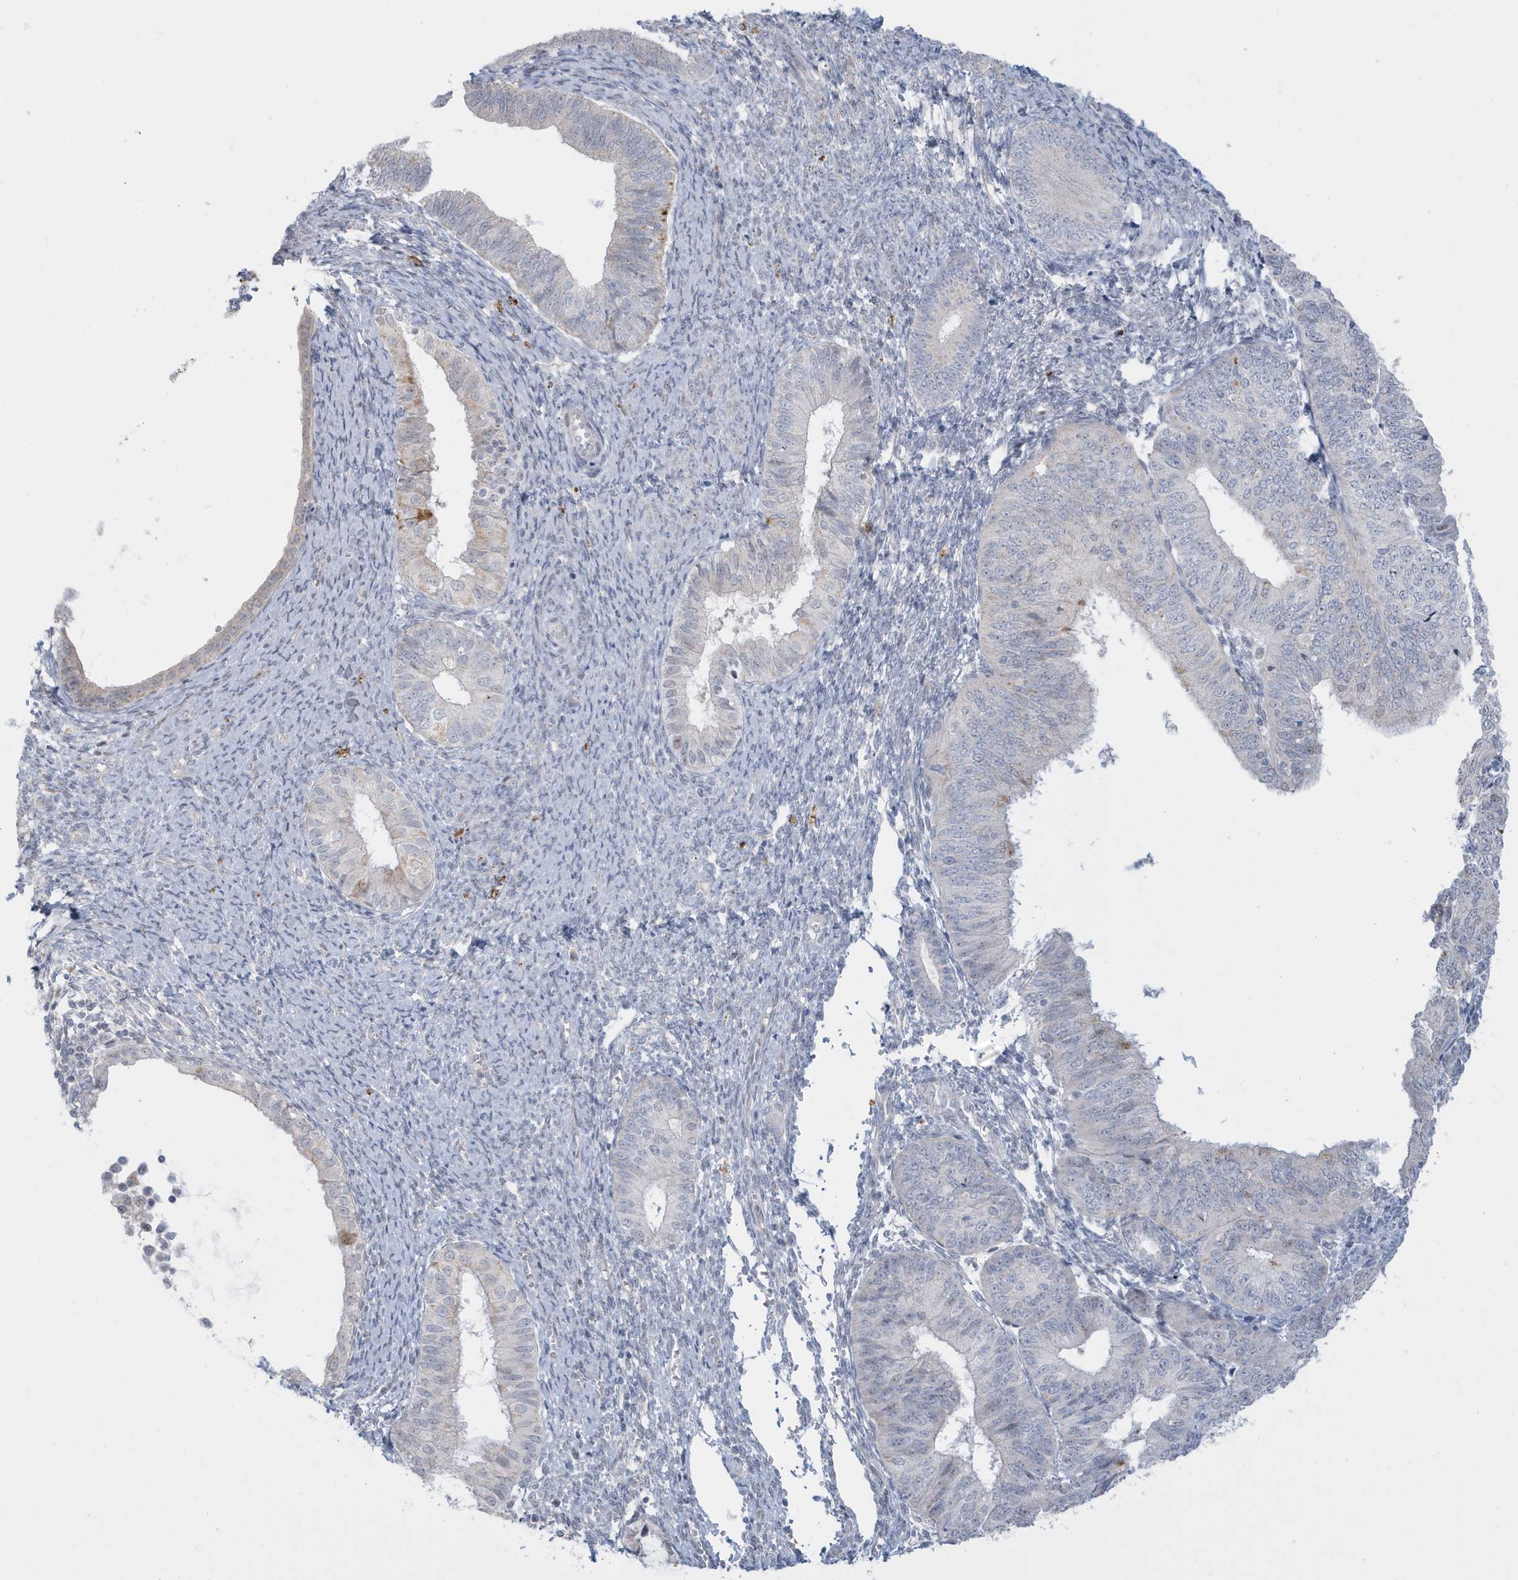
{"staining": {"intensity": "negative", "quantity": "none", "location": "none"}, "tissue": "endometrial cancer", "cell_type": "Tumor cells", "image_type": "cancer", "snomed": [{"axis": "morphology", "description": "Adenocarcinoma, NOS"}, {"axis": "topography", "description": "Endometrium"}], "caption": "Micrograph shows no significant protein positivity in tumor cells of adenocarcinoma (endometrial).", "gene": "FNDC1", "patient": {"sex": "female", "age": 58}}